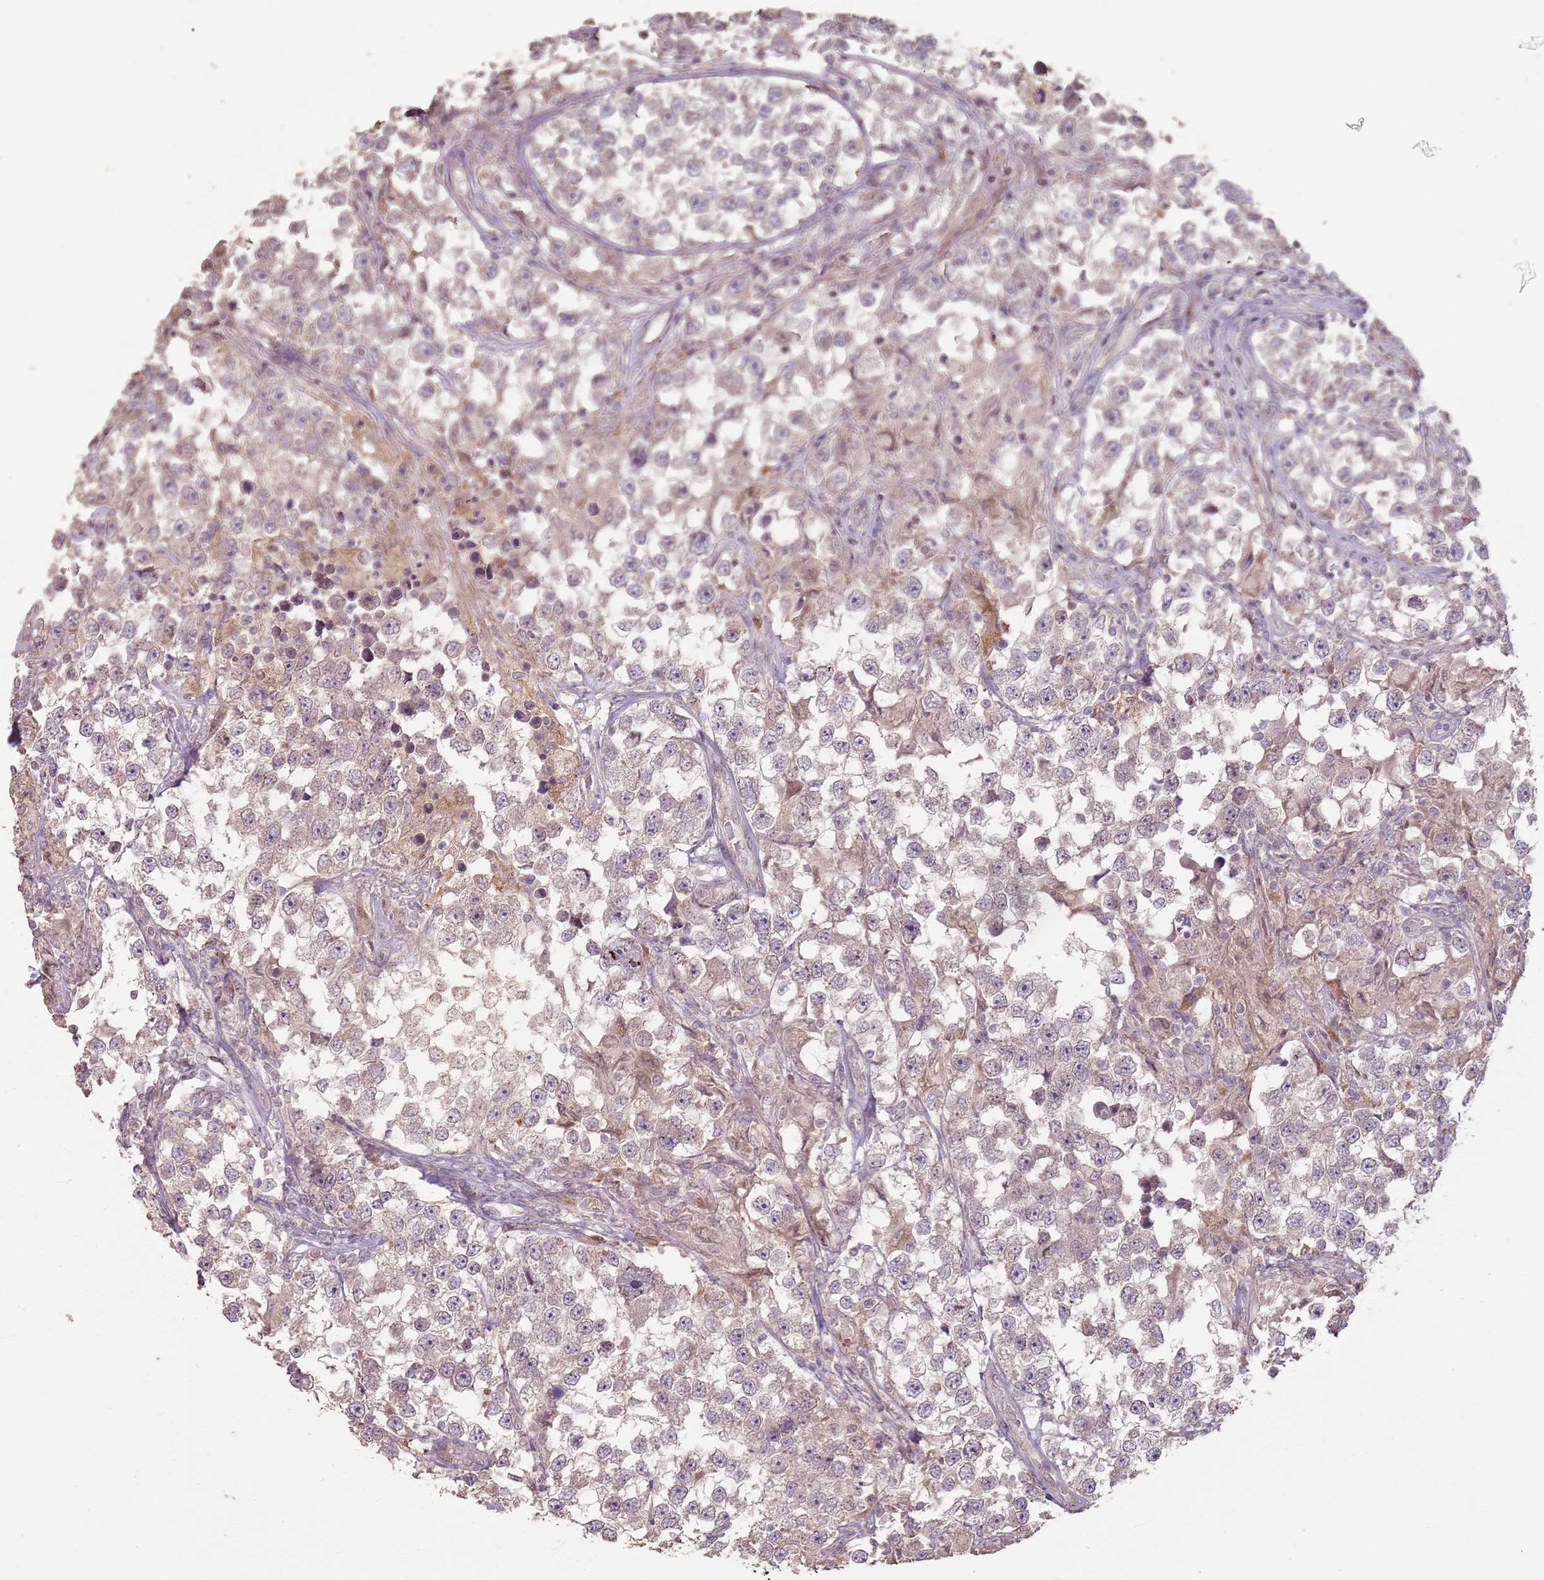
{"staining": {"intensity": "weak", "quantity": "<25%", "location": "cytoplasmic/membranous"}, "tissue": "testis cancer", "cell_type": "Tumor cells", "image_type": "cancer", "snomed": [{"axis": "morphology", "description": "Seminoma, NOS"}, {"axis": "topography", "description": "Testis"}], "caption": "Tumor cells show no significant staining in testis cancer (seminoma).", "gene": "CCDC168", "patient": {"sex": "male", "age": 46}}